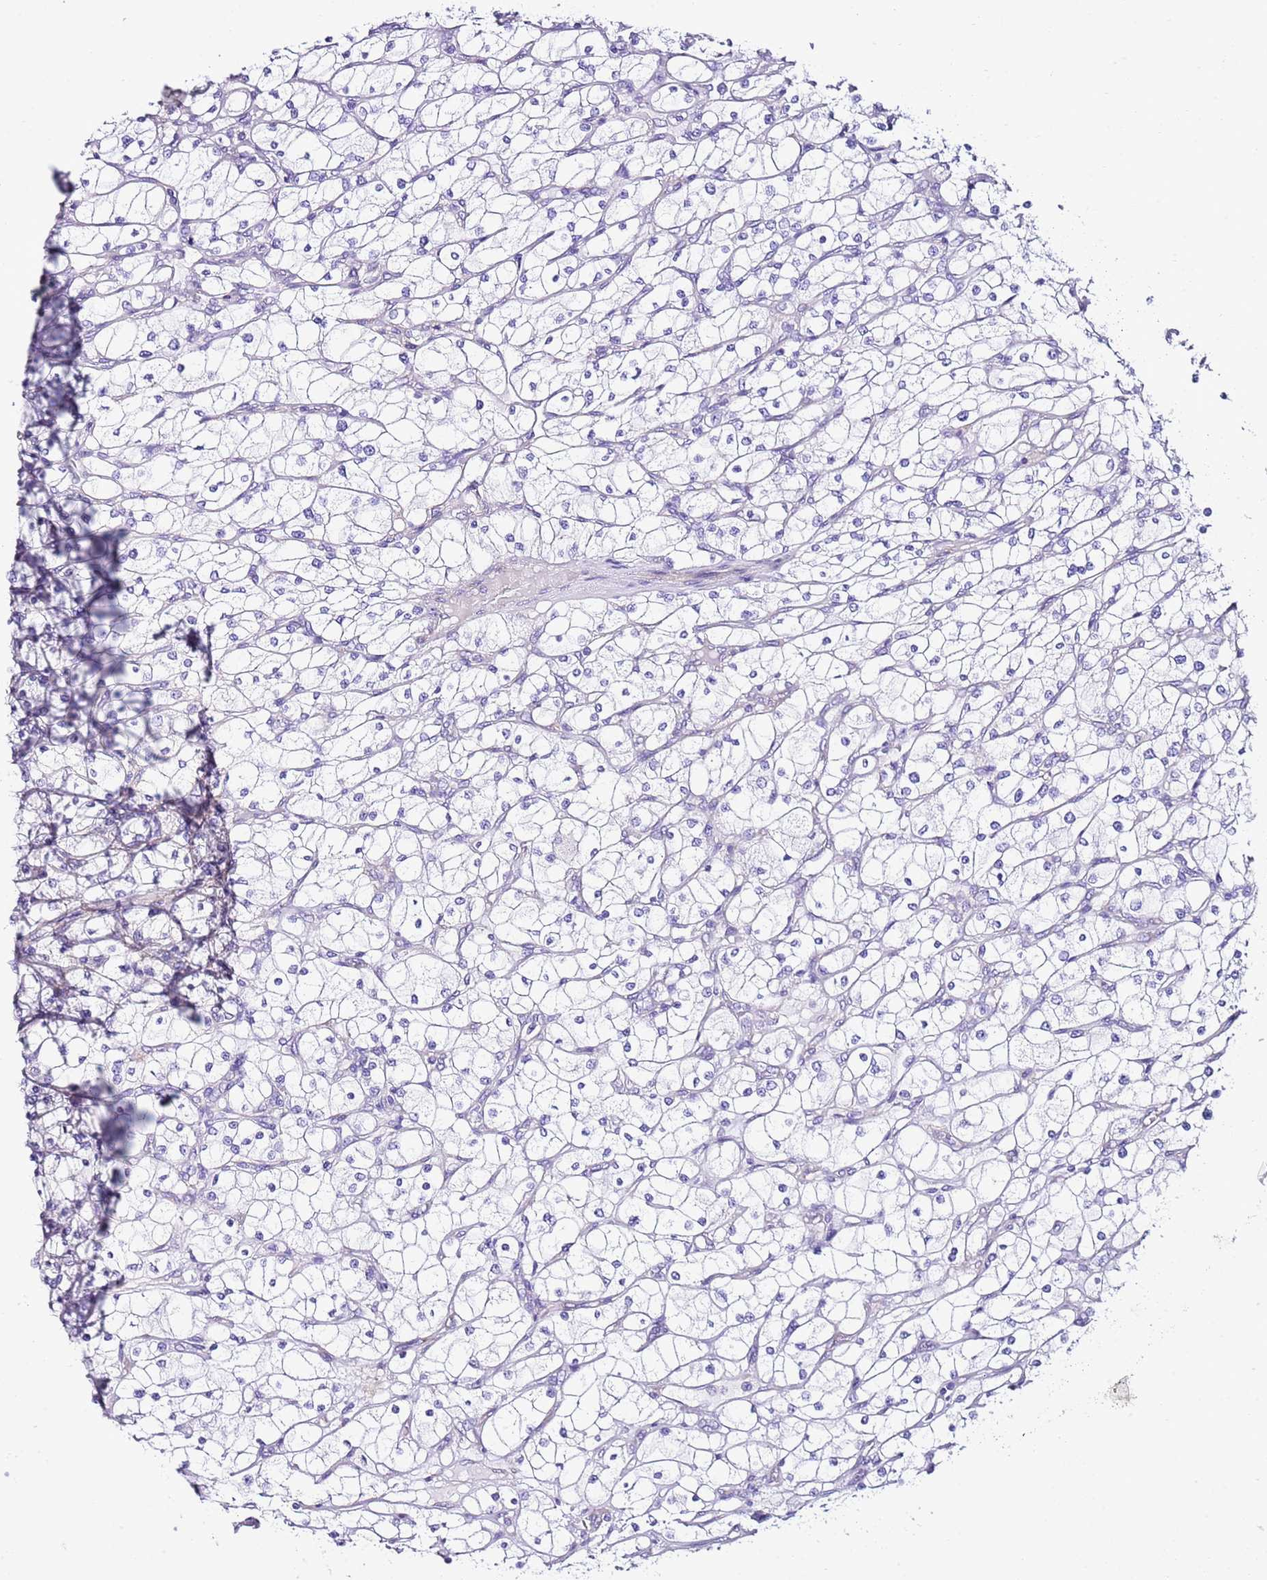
{"staining": {"intensity": "negative", "quantity": "none", "location": "none"}, "tissue": "renal cancer", "cell_type": "Tumor cells", "image_type": "cancer", "snomed": [{"axis": "morphology", "description": "Adenocarcinoma, NOS"}, {"axis": "topography", "description": "Kidney"}], "caption": "Tumor cells are negative for brown protein staining in renal cancer (adenocarcinoma).", "gene": "RPS10", "patient": {"sex": "male", "age": 80}}